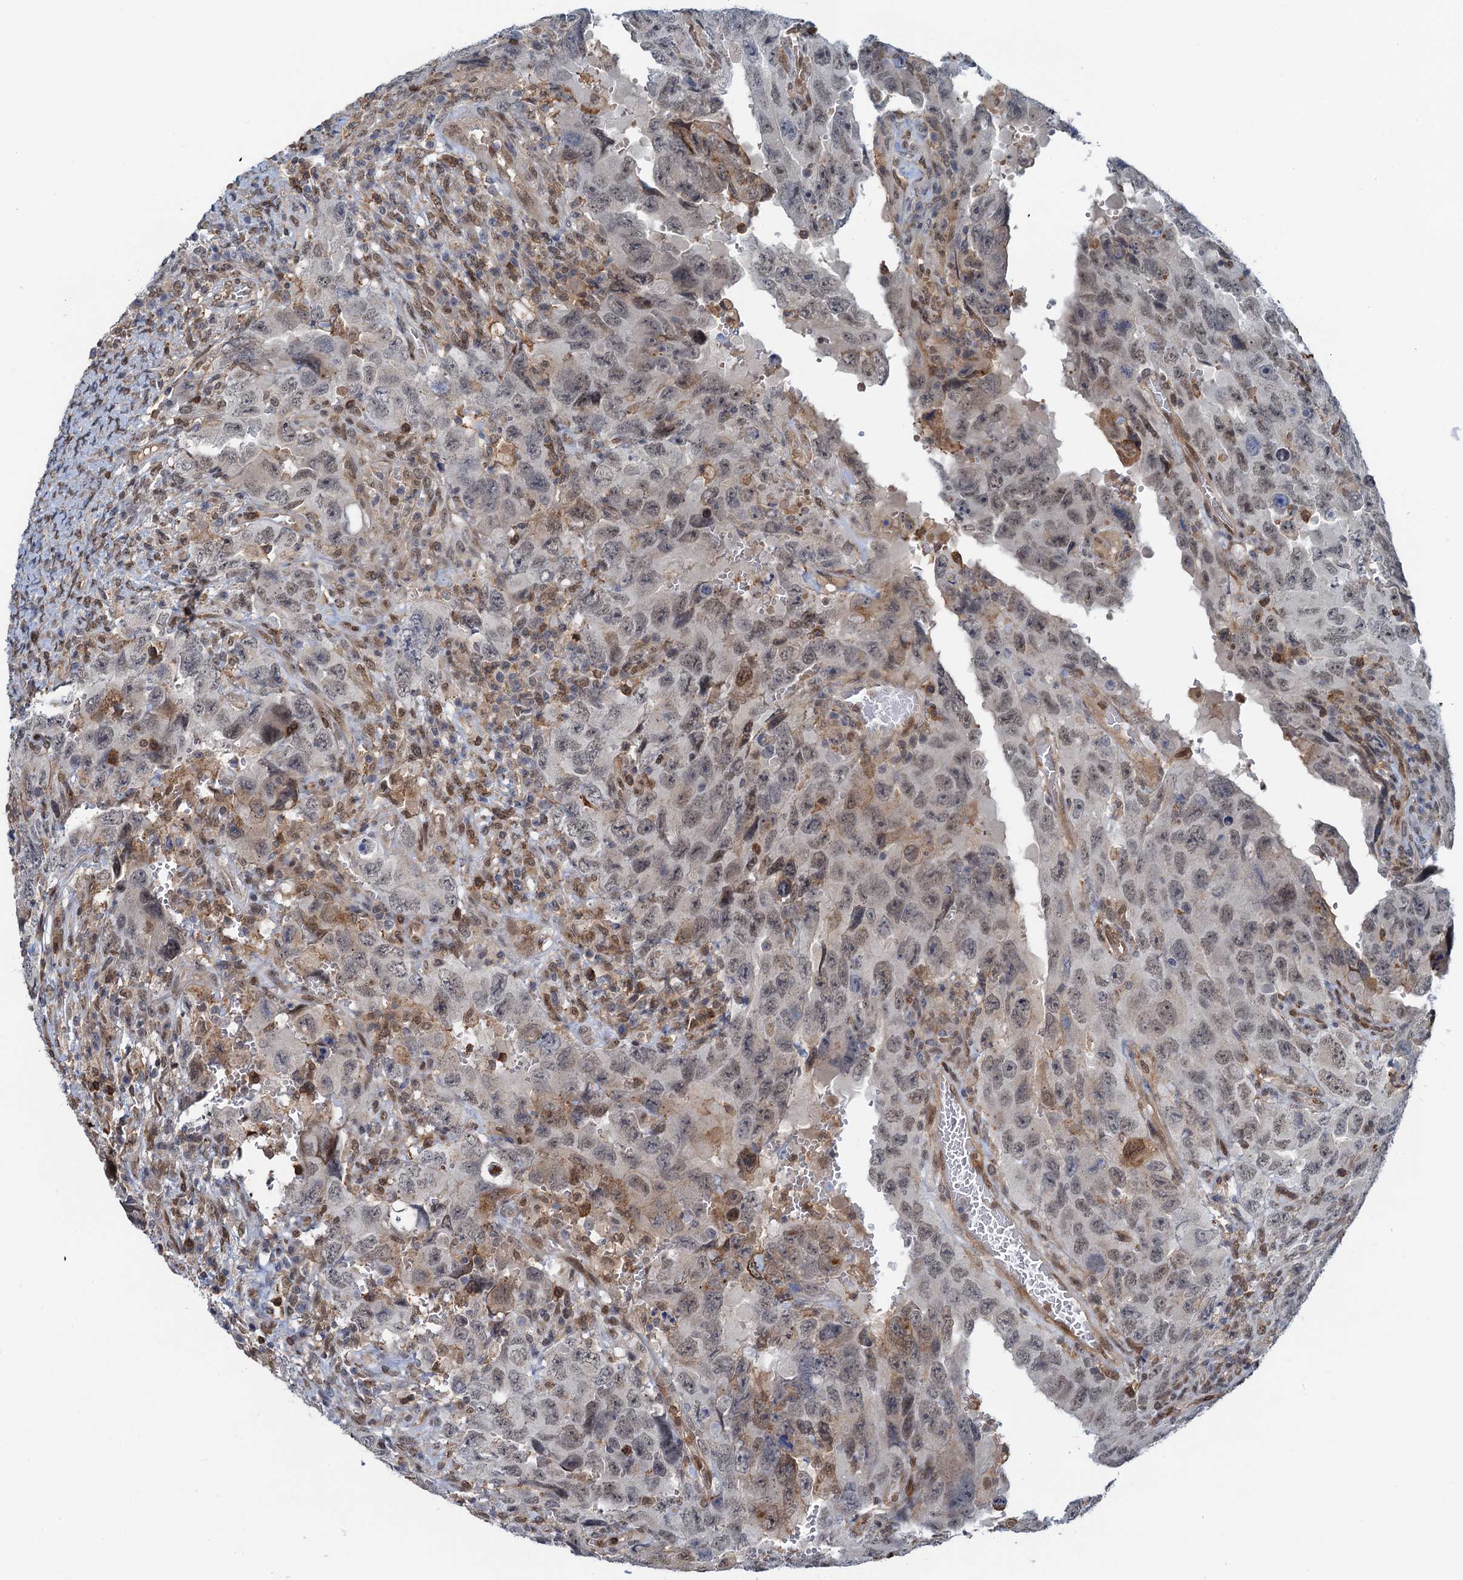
{"staining": {"intensity": "weak", "quantity": "25%-75%", "location": "nuclear"}, "tissue": "testis cancer", "cell_type": "Tumor cells", "image_type": "cancer", "snomed": [{"axis": "morphology", "description": "Carcinoma, Embryonal, NOS"}, {"axis": "topography", "description": "Testis"}], "caption": "The image demonstrates a brown stain indicating the presence of a protein in the nuclear of tumor cells in embryonal carcinoma (testis).", "gene": "ZNF609", "patient": {"sex": "male", "age": 26}}